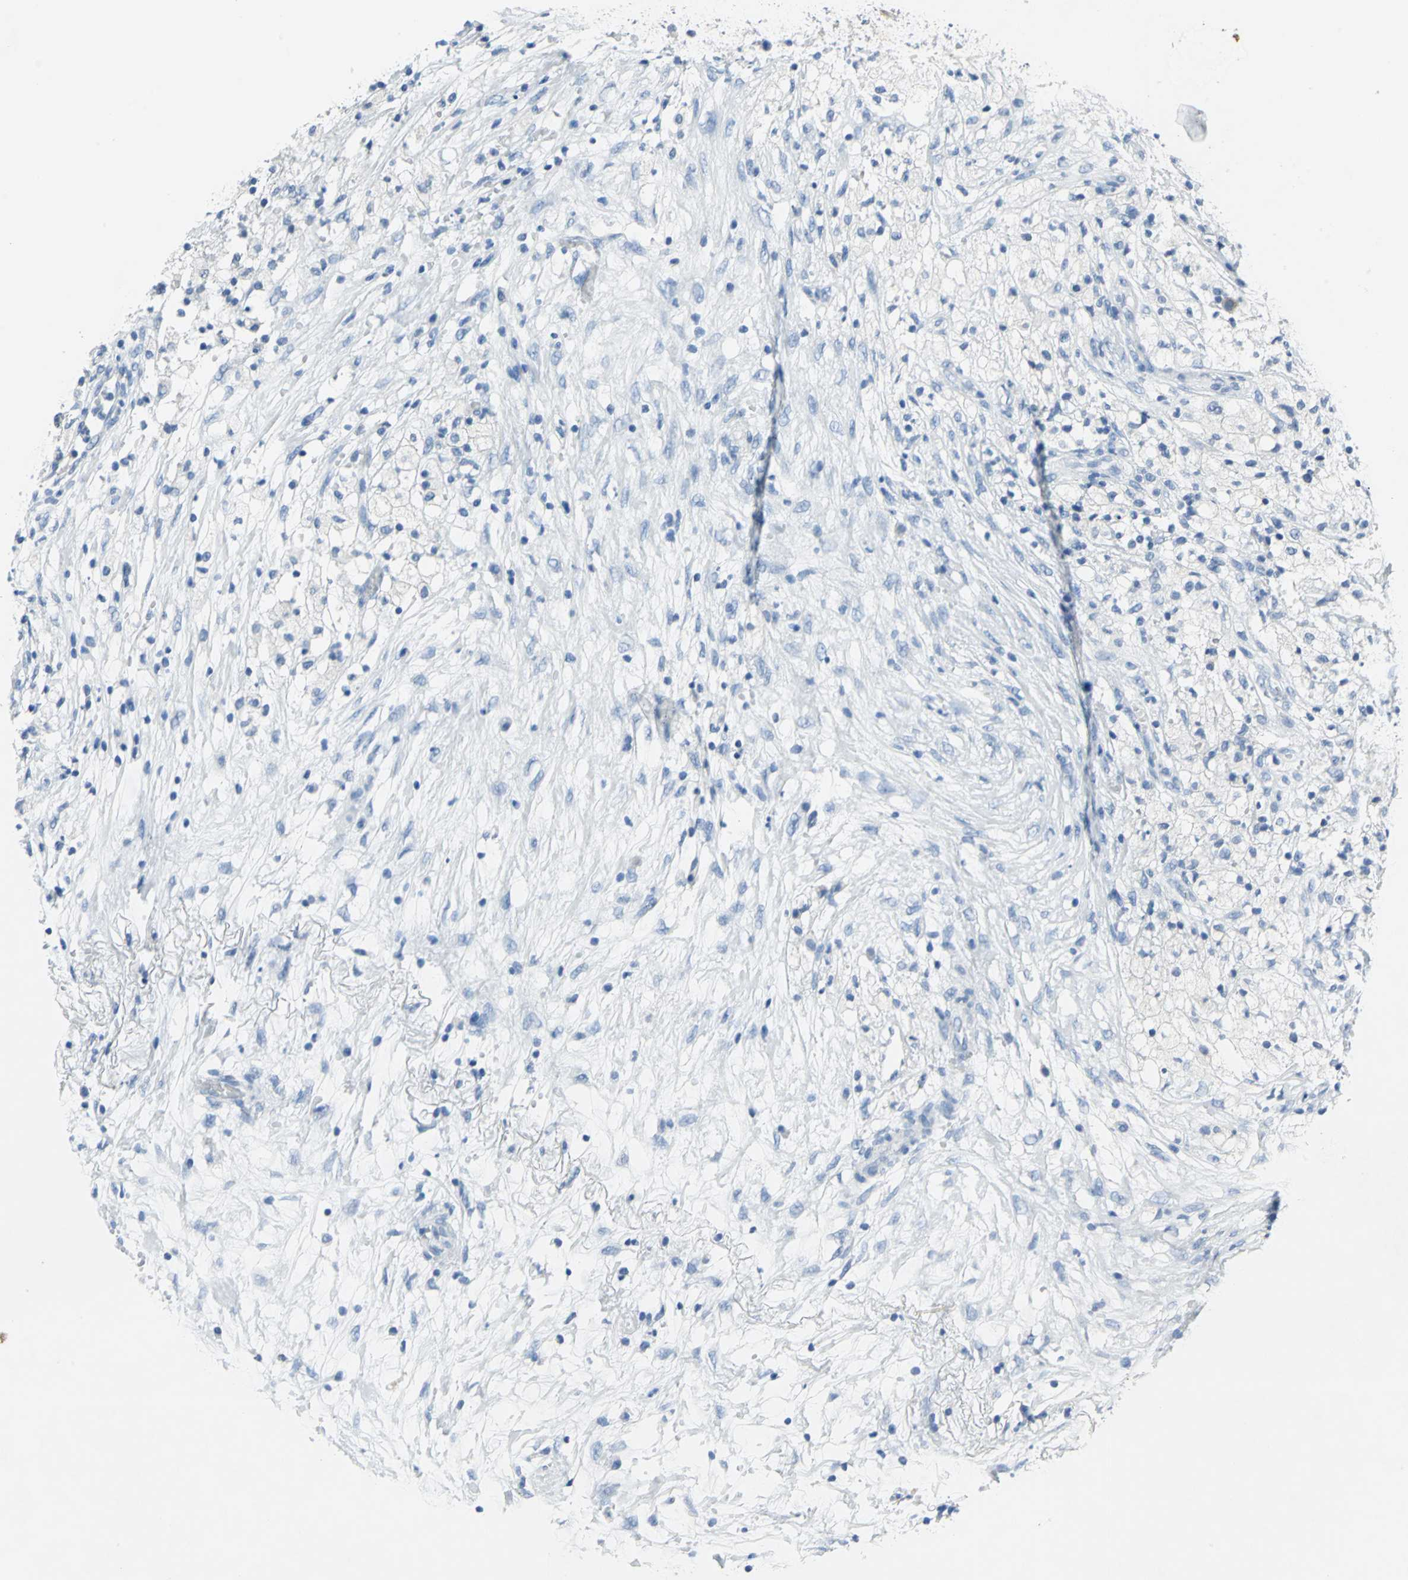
{"staining": {"intensity": "negative", "quantity": "none", "location": "none"}, "tissue": "ovarian cancer", "cell_type": "Tumor cells", "image_type": "cancer", "snomed": [{"axis": "morphology", "description": "Carcinoma, endometroid"}, {"axis": "topography", "description": "Ovary"}], "caption": "The image displays no significant positivity in tumor cells of ovarian endometroid carcinoma. The staining is performed using DAB brown chromogen with nuclei counter-stained in using hematoxylin.", "gene": "SFN", "patient": {"sex": "female", "age": 42}}